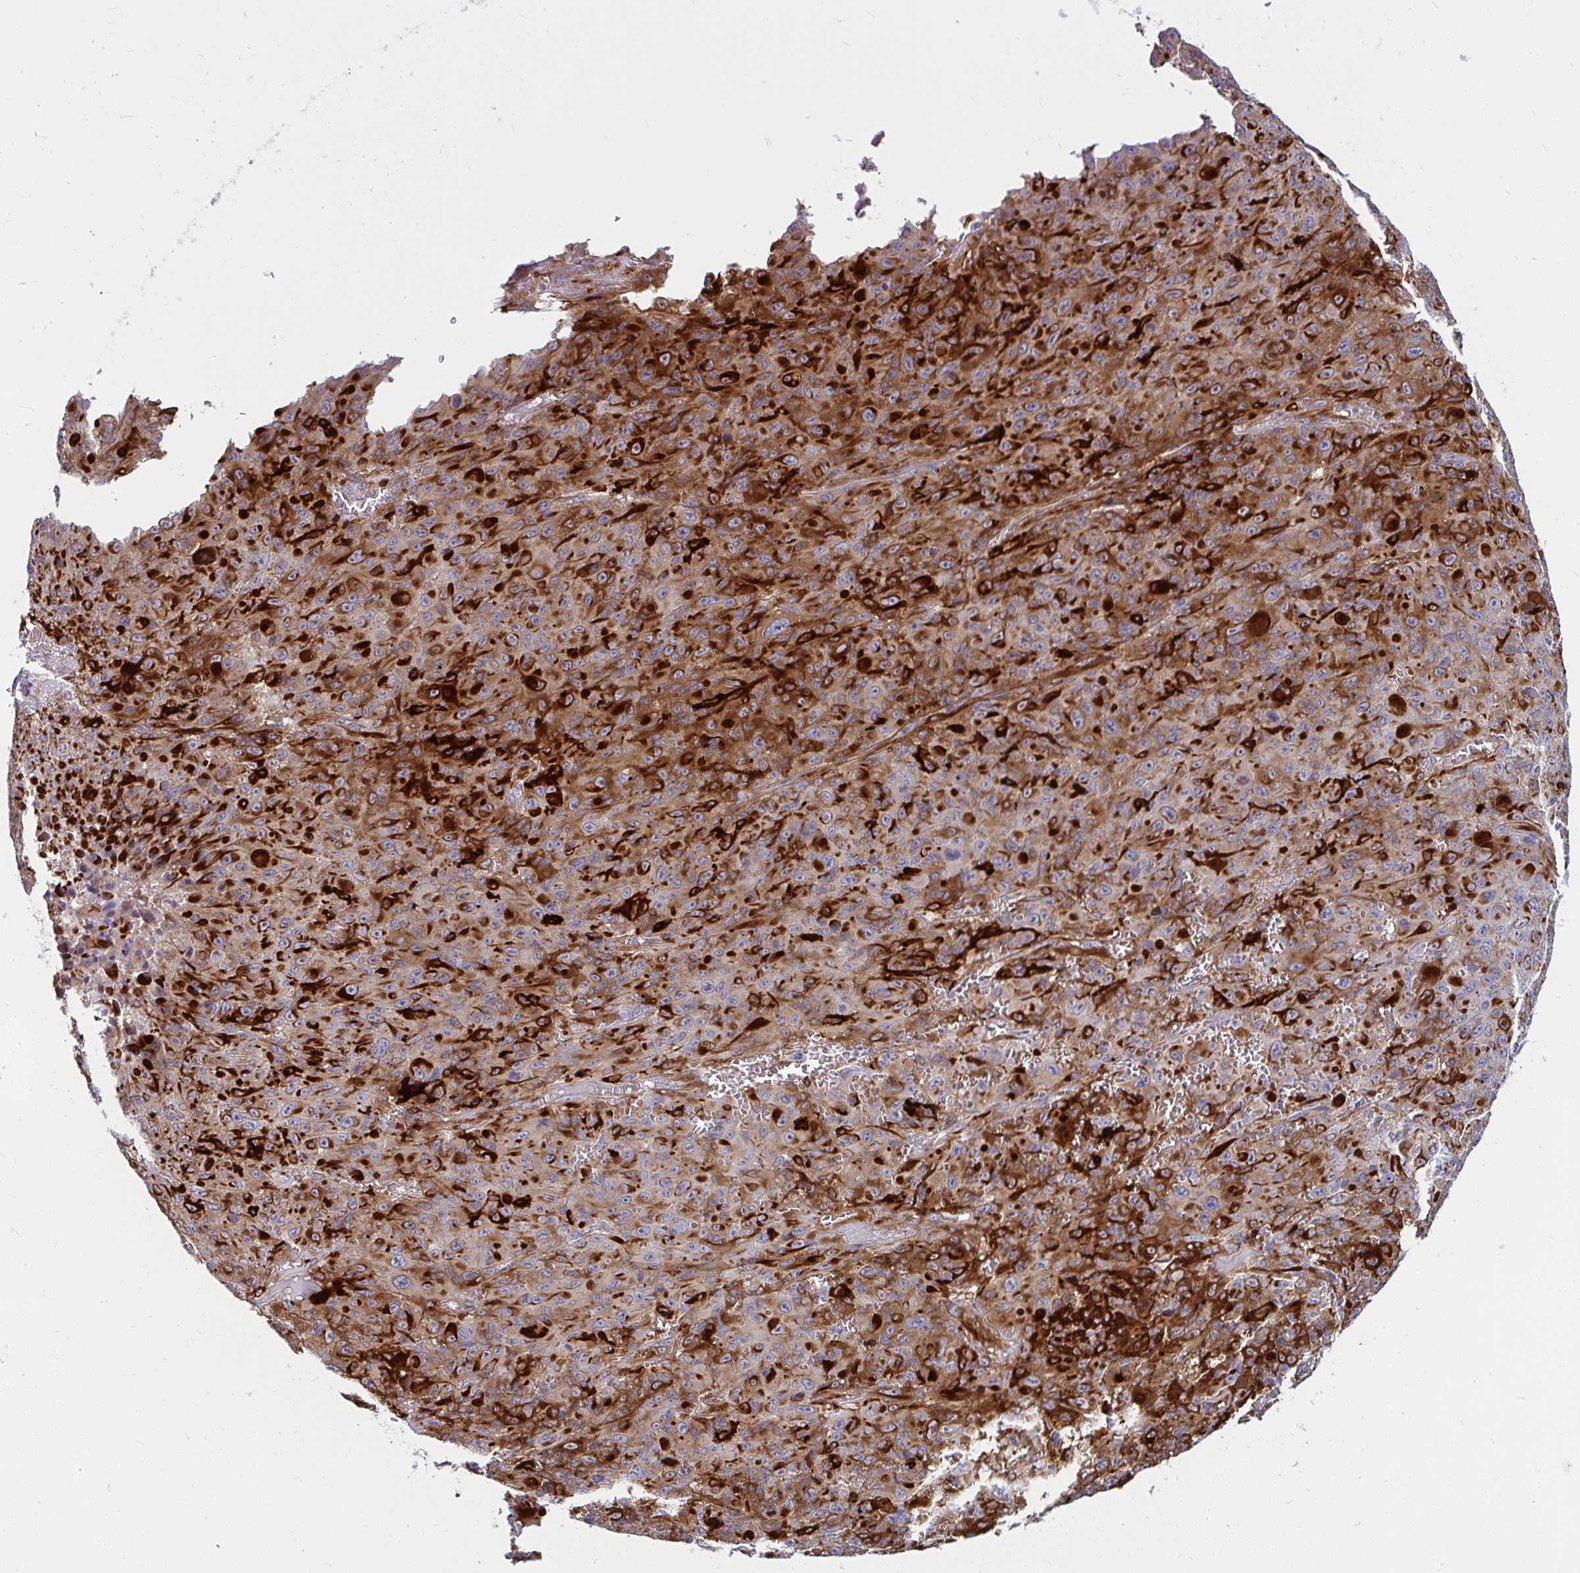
{"staining": {"intensity": "strong", "quantity": "25%-75%", "location": "cytoplasmic/membranous"}, "tissue": "melanoma", "cell_type": "Tumor cells", "image_type": "cancer", "snomed": [{"axis": "morphology", "description": "Malignant melanoma, NOS"}, {"axis": "topography", "description": "Skin"}], "caption": "Protein analysis of melanoma tissue shows strong cytoplasmic/membranous positivity in approximately 25%-75% of tumor cells.", "gene": "IFIT3", "patient": {"sex": "male", "age": 46}}